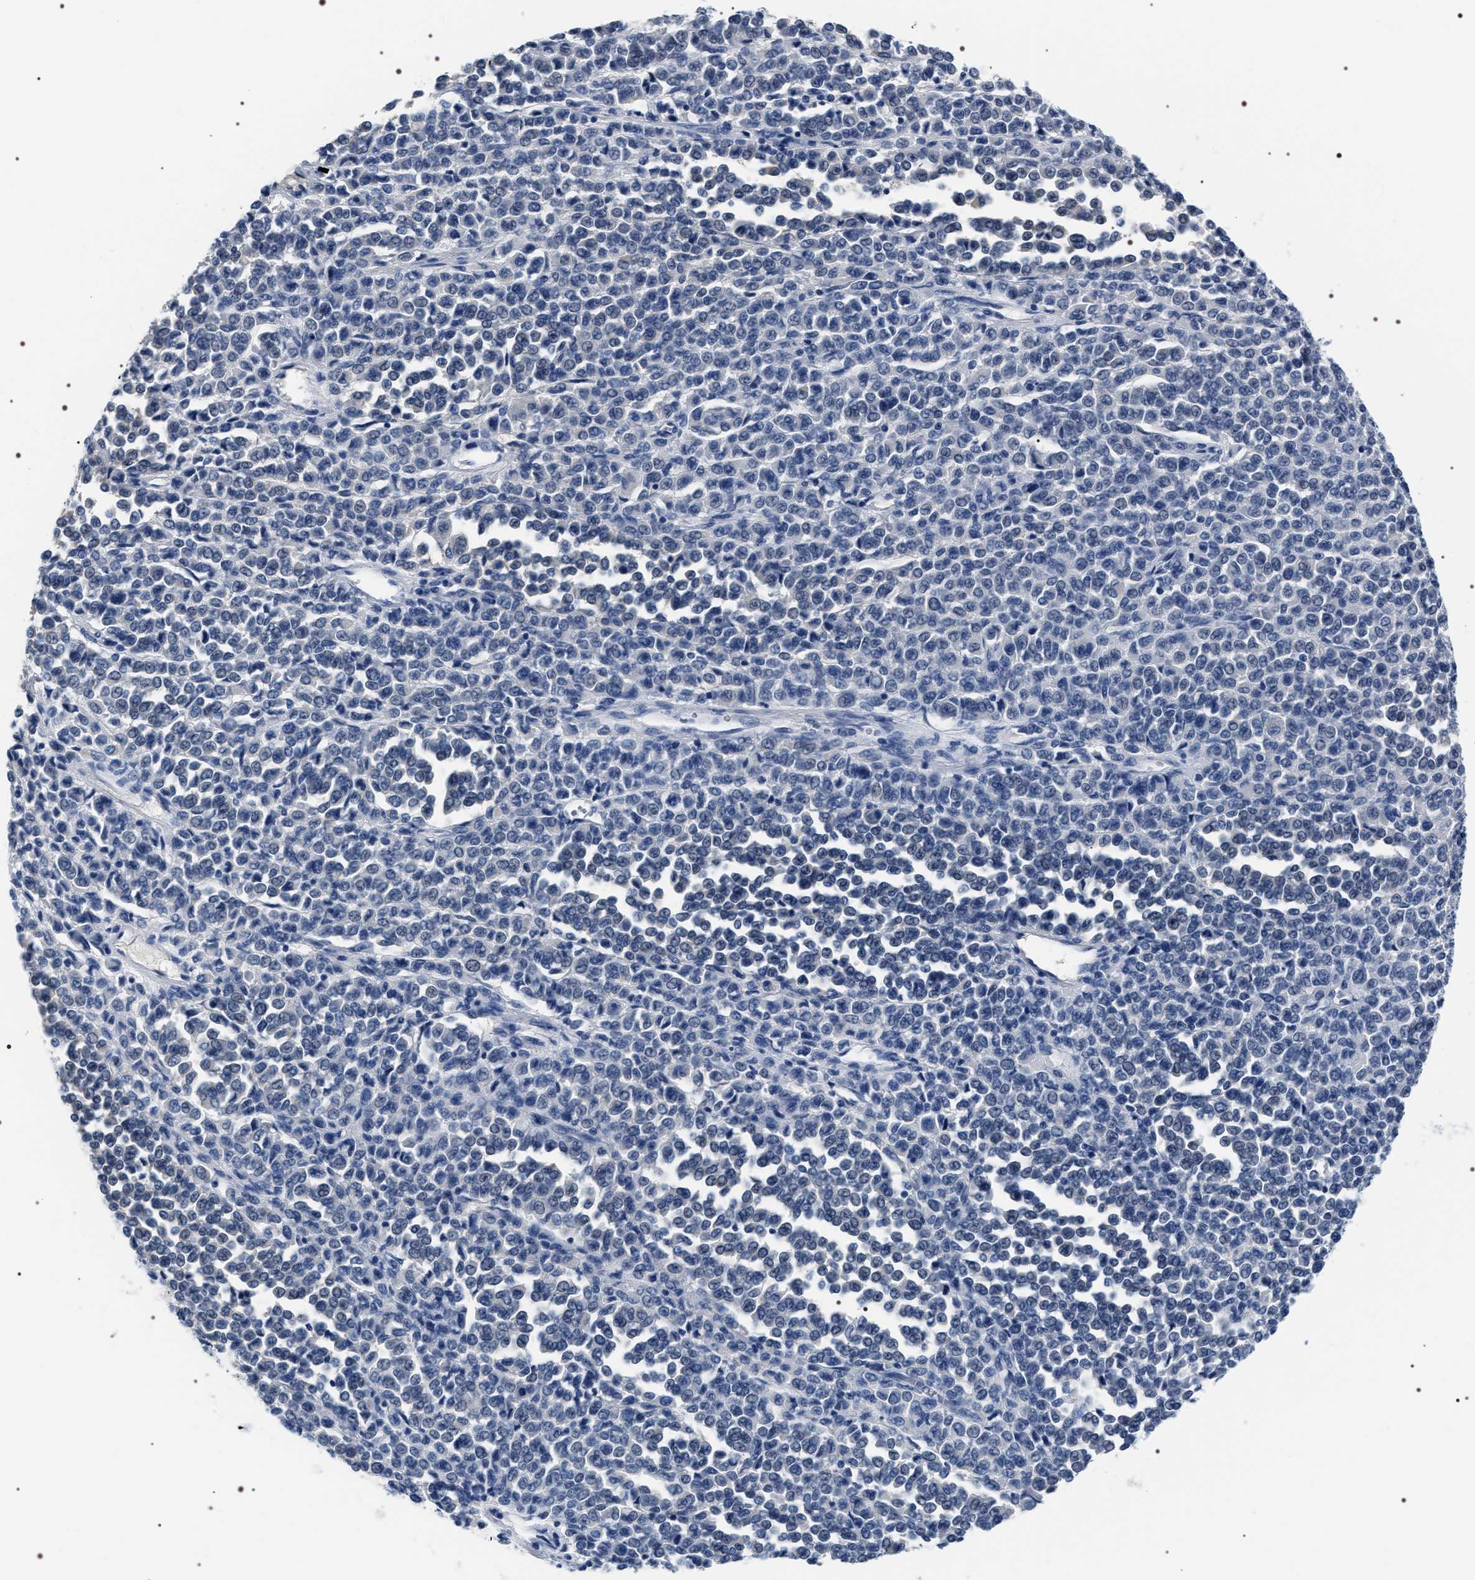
{"staining": {"intensity": "negative", "quantity": "none", "location": "none"}, "tissue": "melanoma", "cell_type": "Tumor cells", "image_type": "cancer", "snomed": [{"axis": "morphology", "description": "Malignant melanoma, Metastatic site"}, {"axis": "topography", "description": "Pancreas"}], "caption": "IHC image of human malignant melanoma (metastatic site) stained for a protein (brown), which shows no staining in tumor cells. Nuclei are stained in blue.", "gene": "ADH4", "patient": {"sex": "female", "age": 30}}